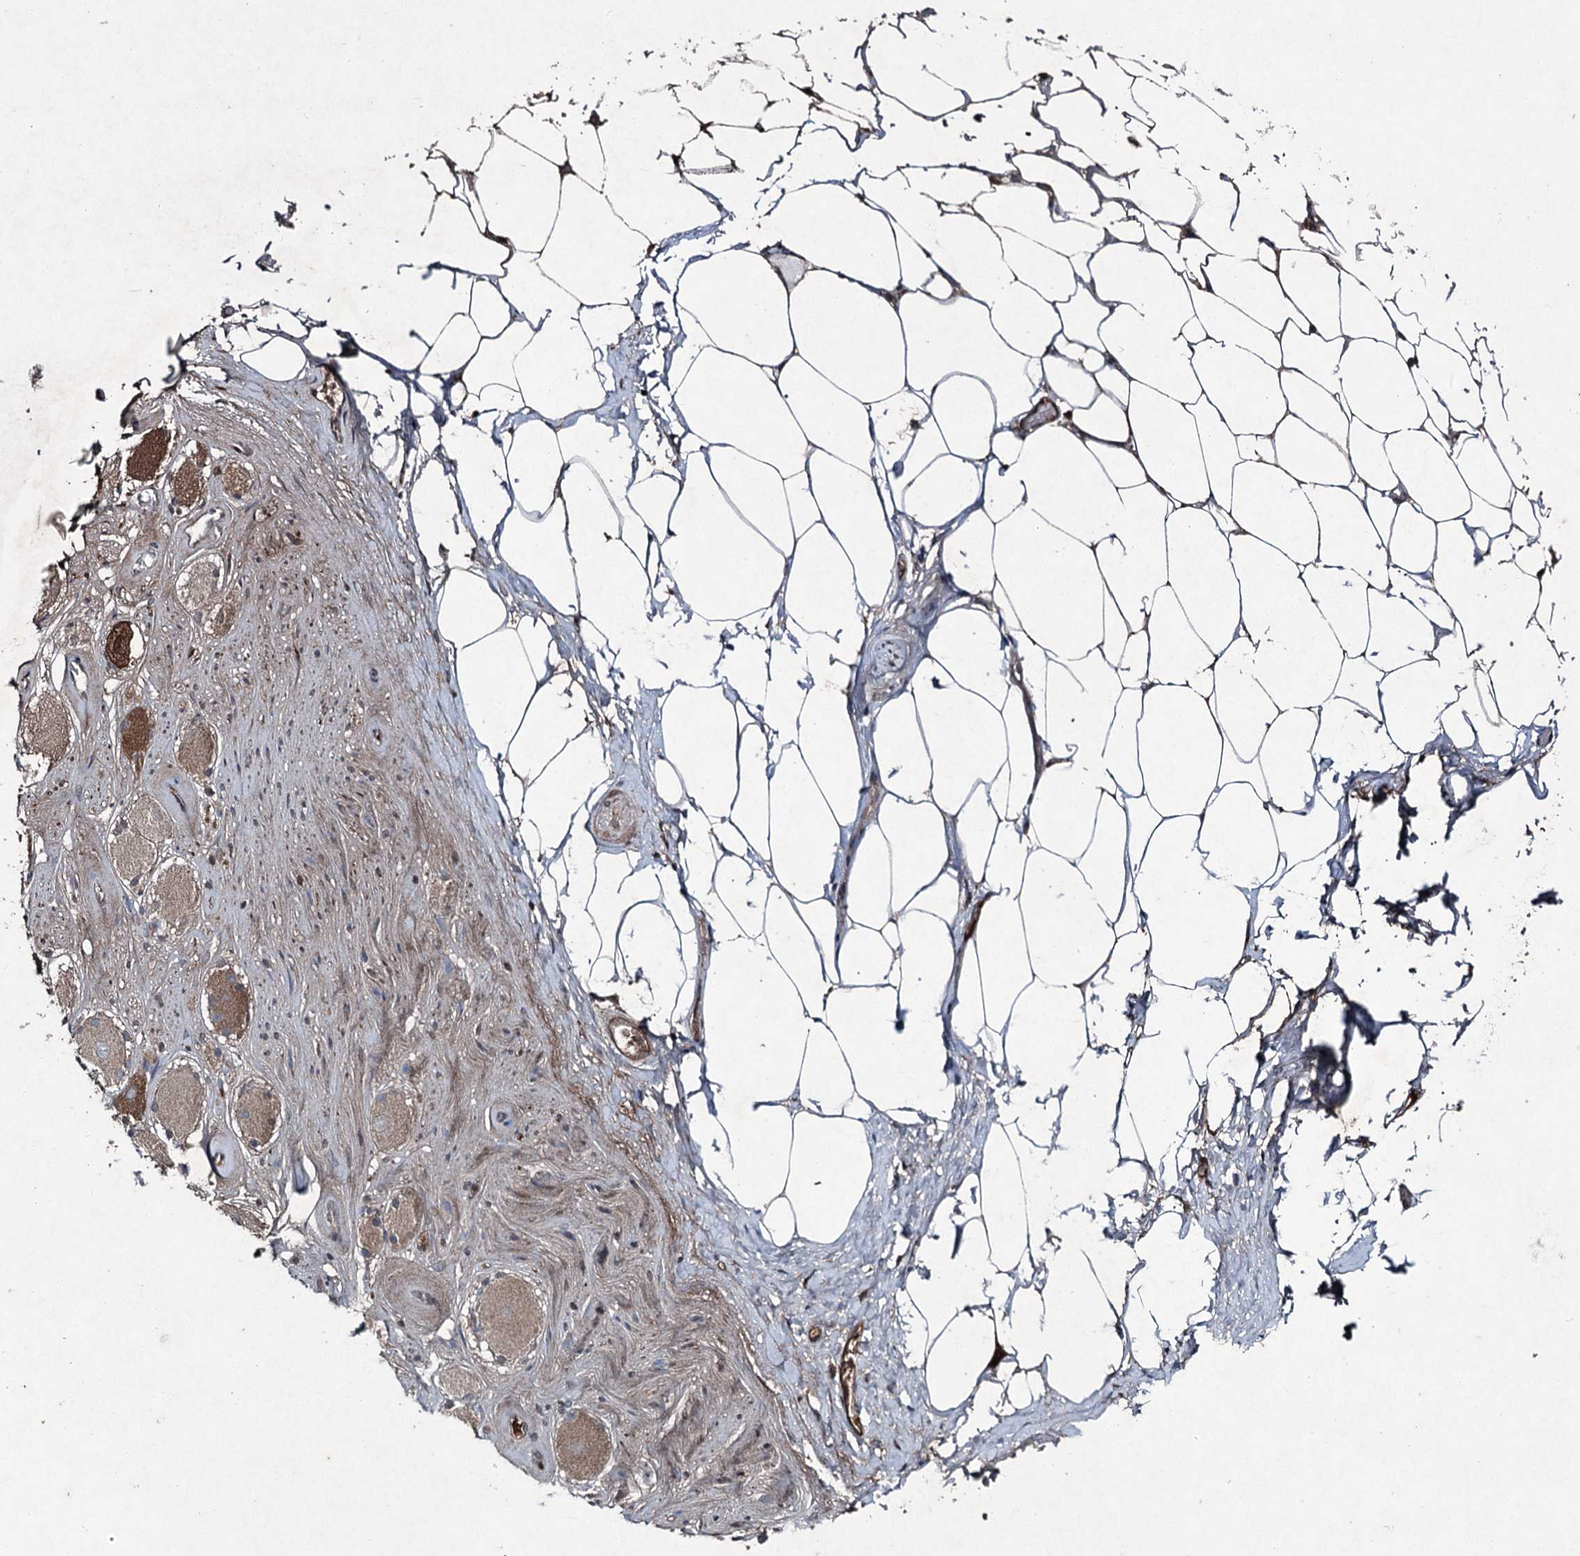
{"staining": {"intensity": "moderate", "quantity": "25%-75%", "location": "cytoplasmic/membranous"}, "tissue": "adipose tissue", "cell_type": "Adipocytes", "image_type": "normal", "snomed": [{"axis": "morphology", "description": "Normal tissue, NOS"}, {"axis": "morphology", "description": "Adenocarcinoma, Low grade"}, {"axis": "topography", "description": "Prostate"}, {"axis": "topography", "description": "Peripheral nerve tissue"}], "caption": "Immunohistochemistry (DAB) staining of unremarkable human adipose tissue exhibits moderate cytoplasmic/membranous protein expression in about 25%-75% of adipocytes. (brown staining indicates protein expression, while blue staining denotes nuclei).", "gene": "PGLYRP2", "patient": {"sex": "male", "age": 63}}